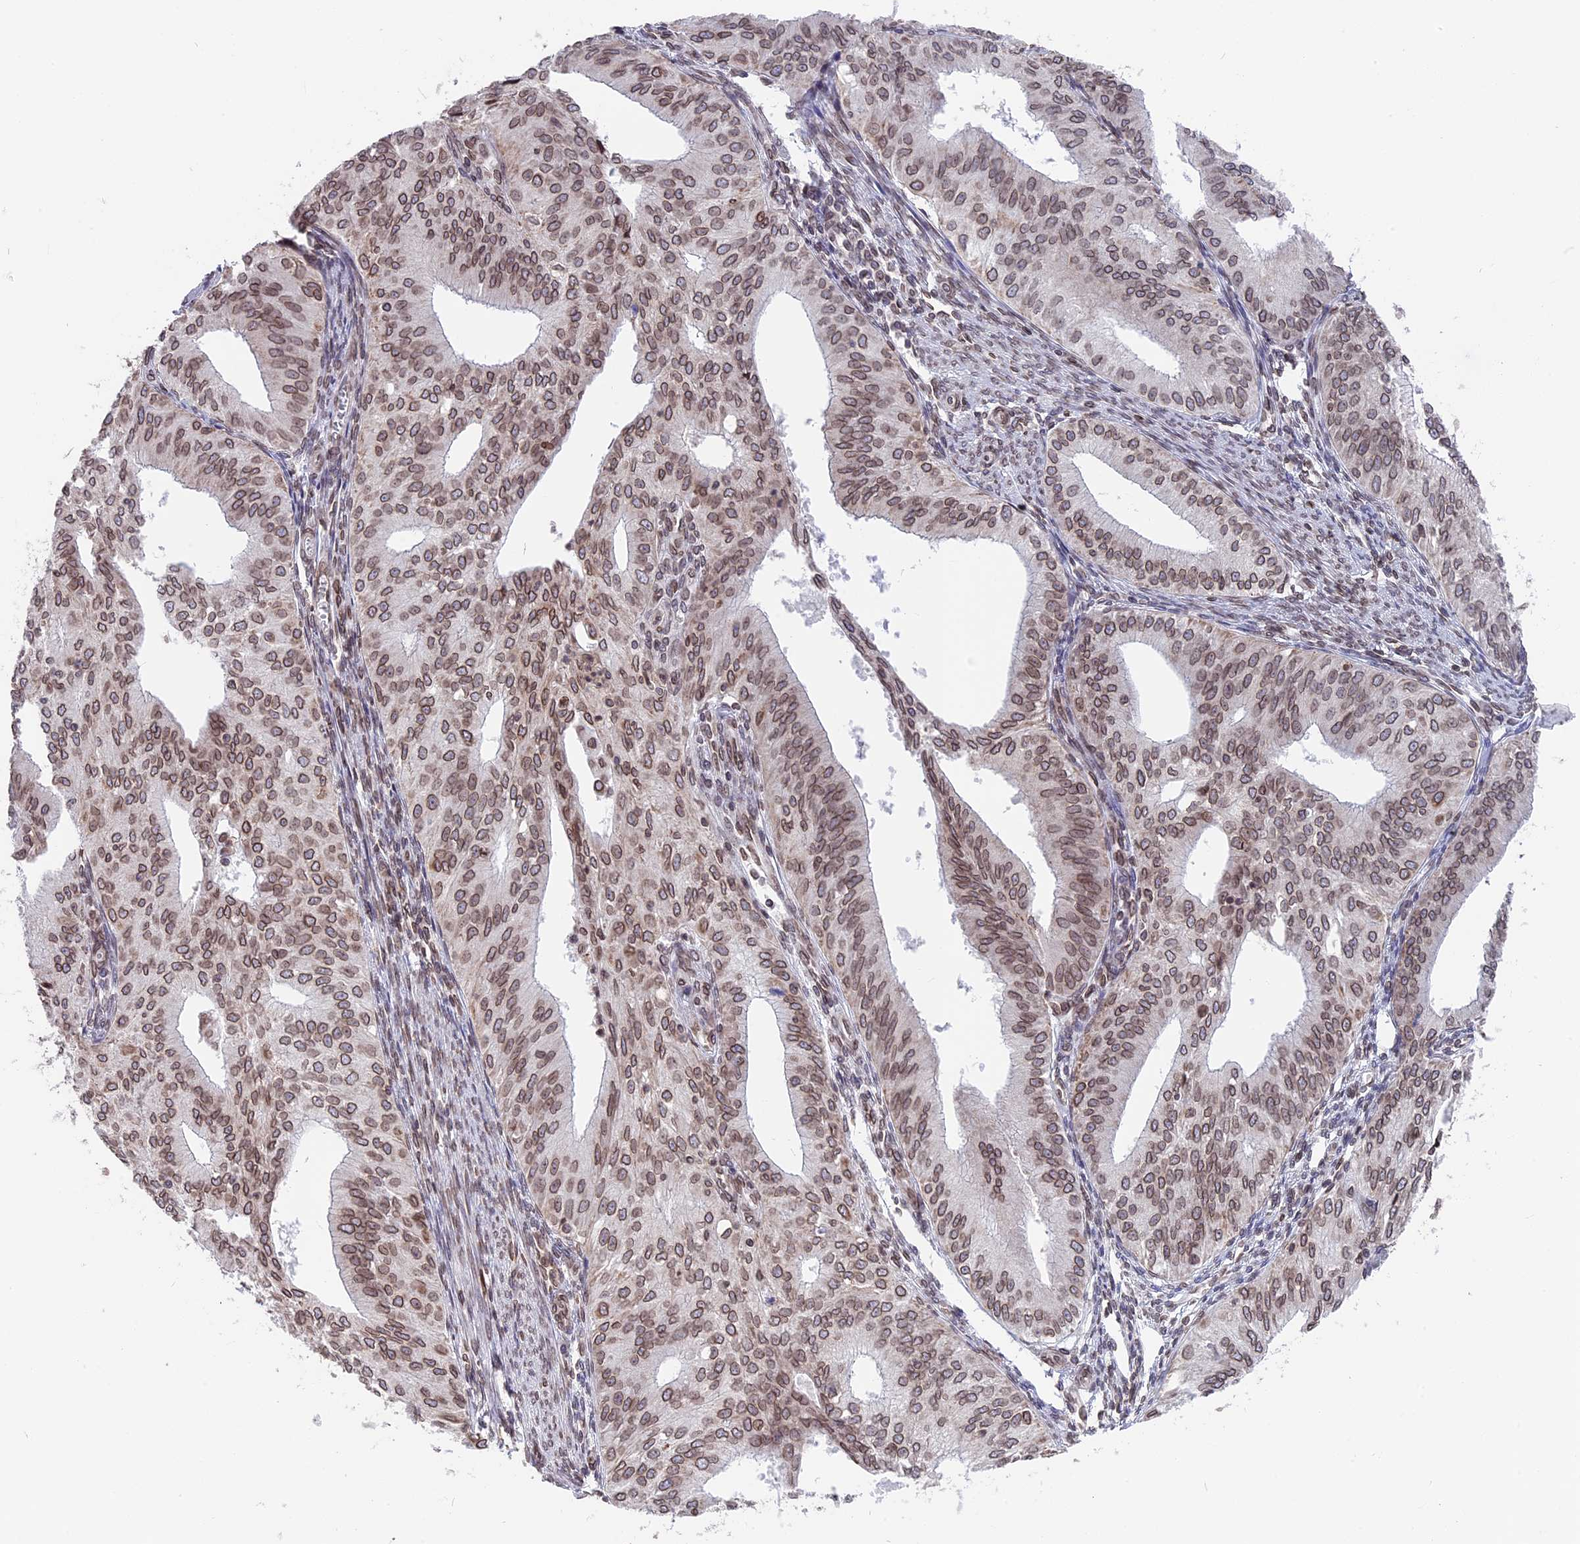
{"staining": {"intensity": "moderate", "quantity": ">75%", "location": "cytoplasmic/membranous,nuclear"}, "tissue": "endometrial cancer", "cell_type": "Tumor cells", "image_type": "cancer", "snomed": [{"axis": "morphology", "description": "Adenocarcinoma, NOS"}, {"axis": "topography", "description": "Endometrium"}], "caption": "A photomicrograph of human endometrial cancer (adenocarcinoma) stained for a protein exhibits moderate cytoplasmic/membranous and nuclear brown staining in tumor cells. (Brightfield microscopy of DAB IHC at high magnification).", "gene": "PTCHD4", "patient": {"sex": "female", "age": 50}}